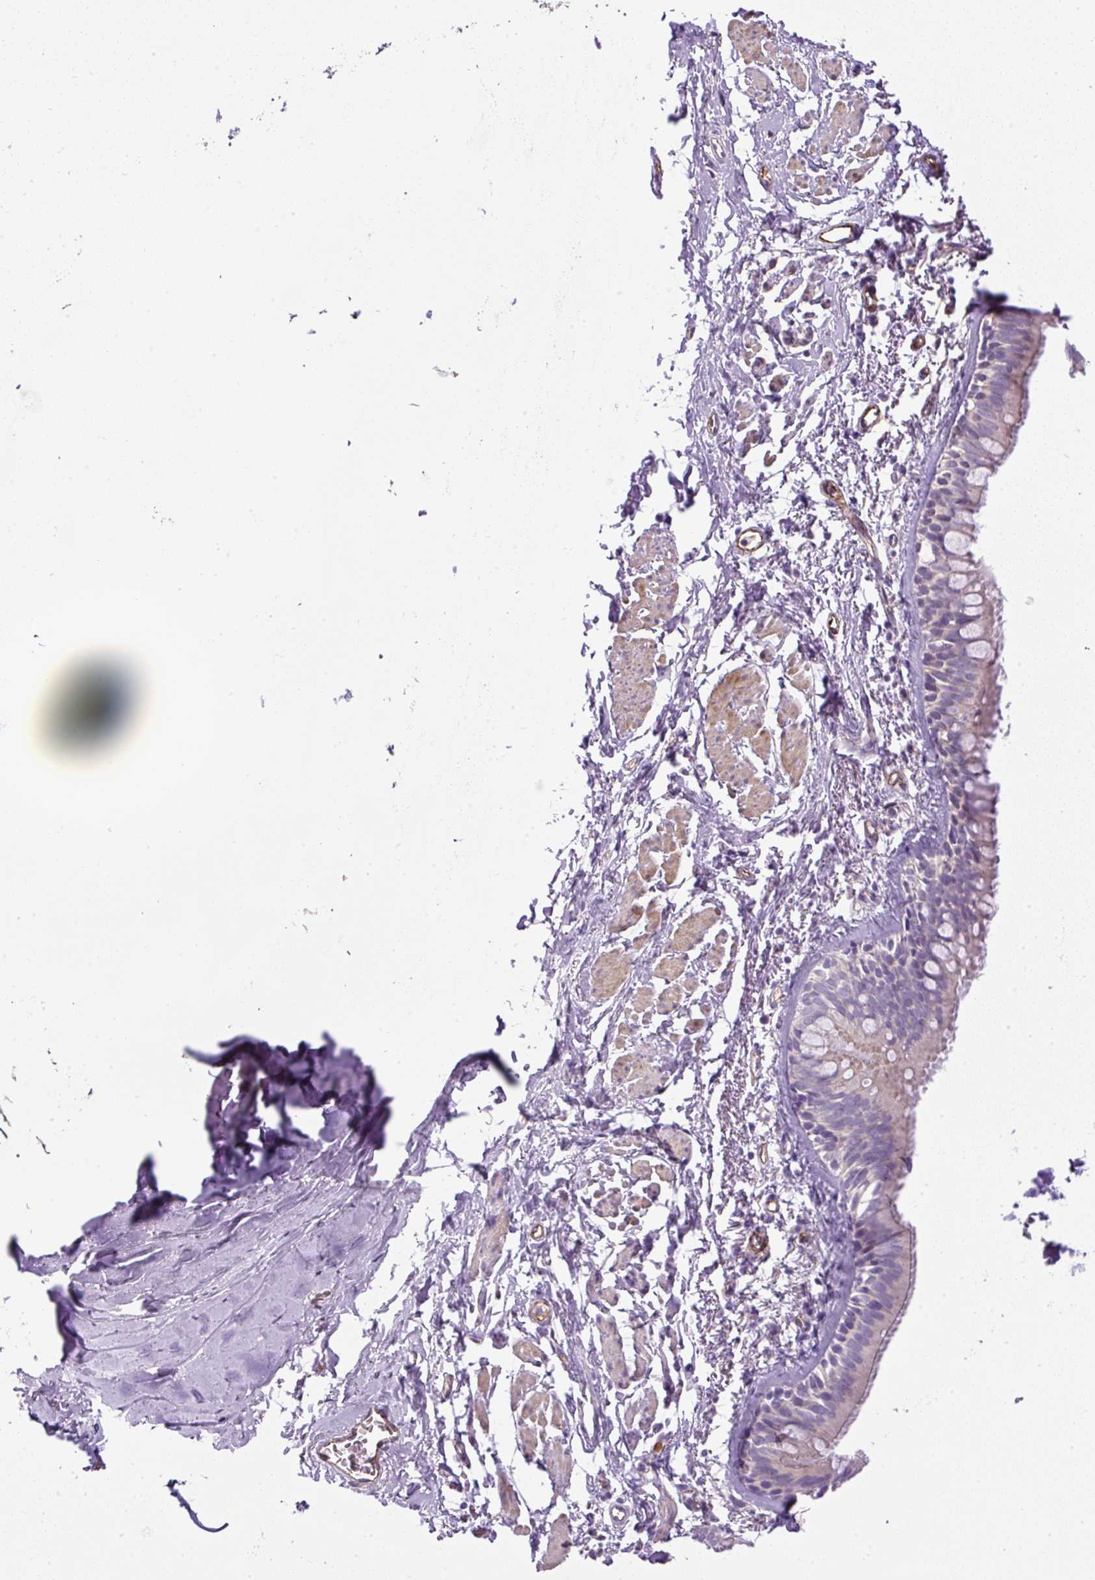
{"staining": {"intensity": "moderate", "quantity": "<25%", "location": "cytoplasmic/membranous"}, "tissue": "bronchus", "cell_type": "Respiratory epithelial cells", "image_type": "normal", "snomed": [{"axis": "morphology", "description": "Normal tissue, NOS"}, {"axis": "topography", "description": "Bronchus"}], "caption": "This photomicrograph shows immunohistochemistry (IHC) staining of benign human bronchus, with low moderate cytoplasmic/membranous staining in approximately <25% of respiratory epithelial cells.", "gene": "LEFTY1", "patient": {"sex": "male", "age": 67}}